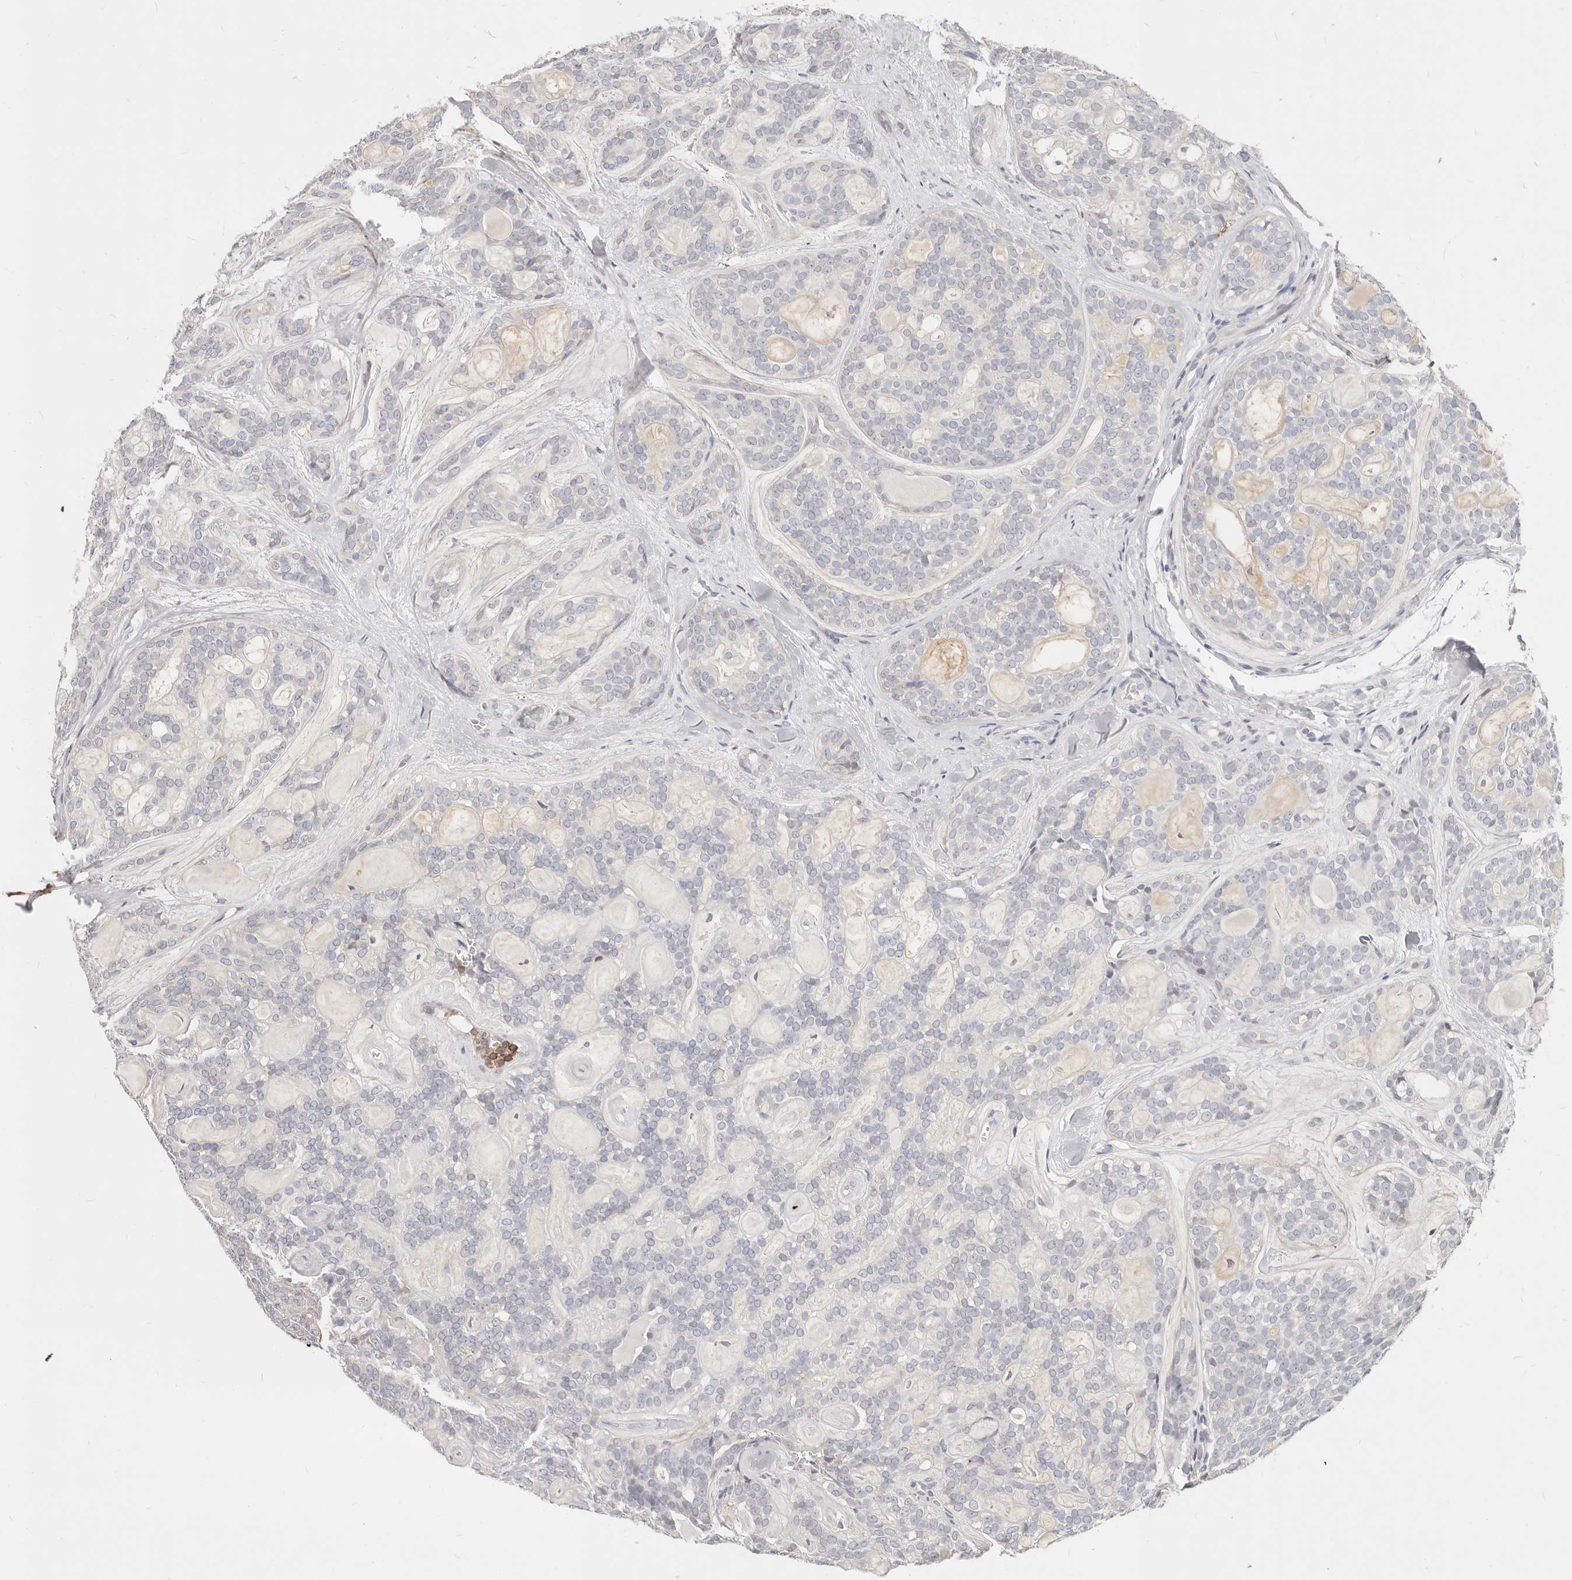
{"staining": {"intensity": "negative", "quantity": "none", "location": "none"}, "tissue": "head and neck cancer", "cell_type": "Tumor cells", "image_type": "cancer", "snomed": [{"axis": "morphology", "description": "Adenocarcinoma, NOS"}, {"axis": "topography", "description": "Head-Neck"}], "caption": "Tumor cells show no significant protein staining in head and neck cancer.", "gene": "TMEM63B", "patient": {"sex": "male", "age": 66}}